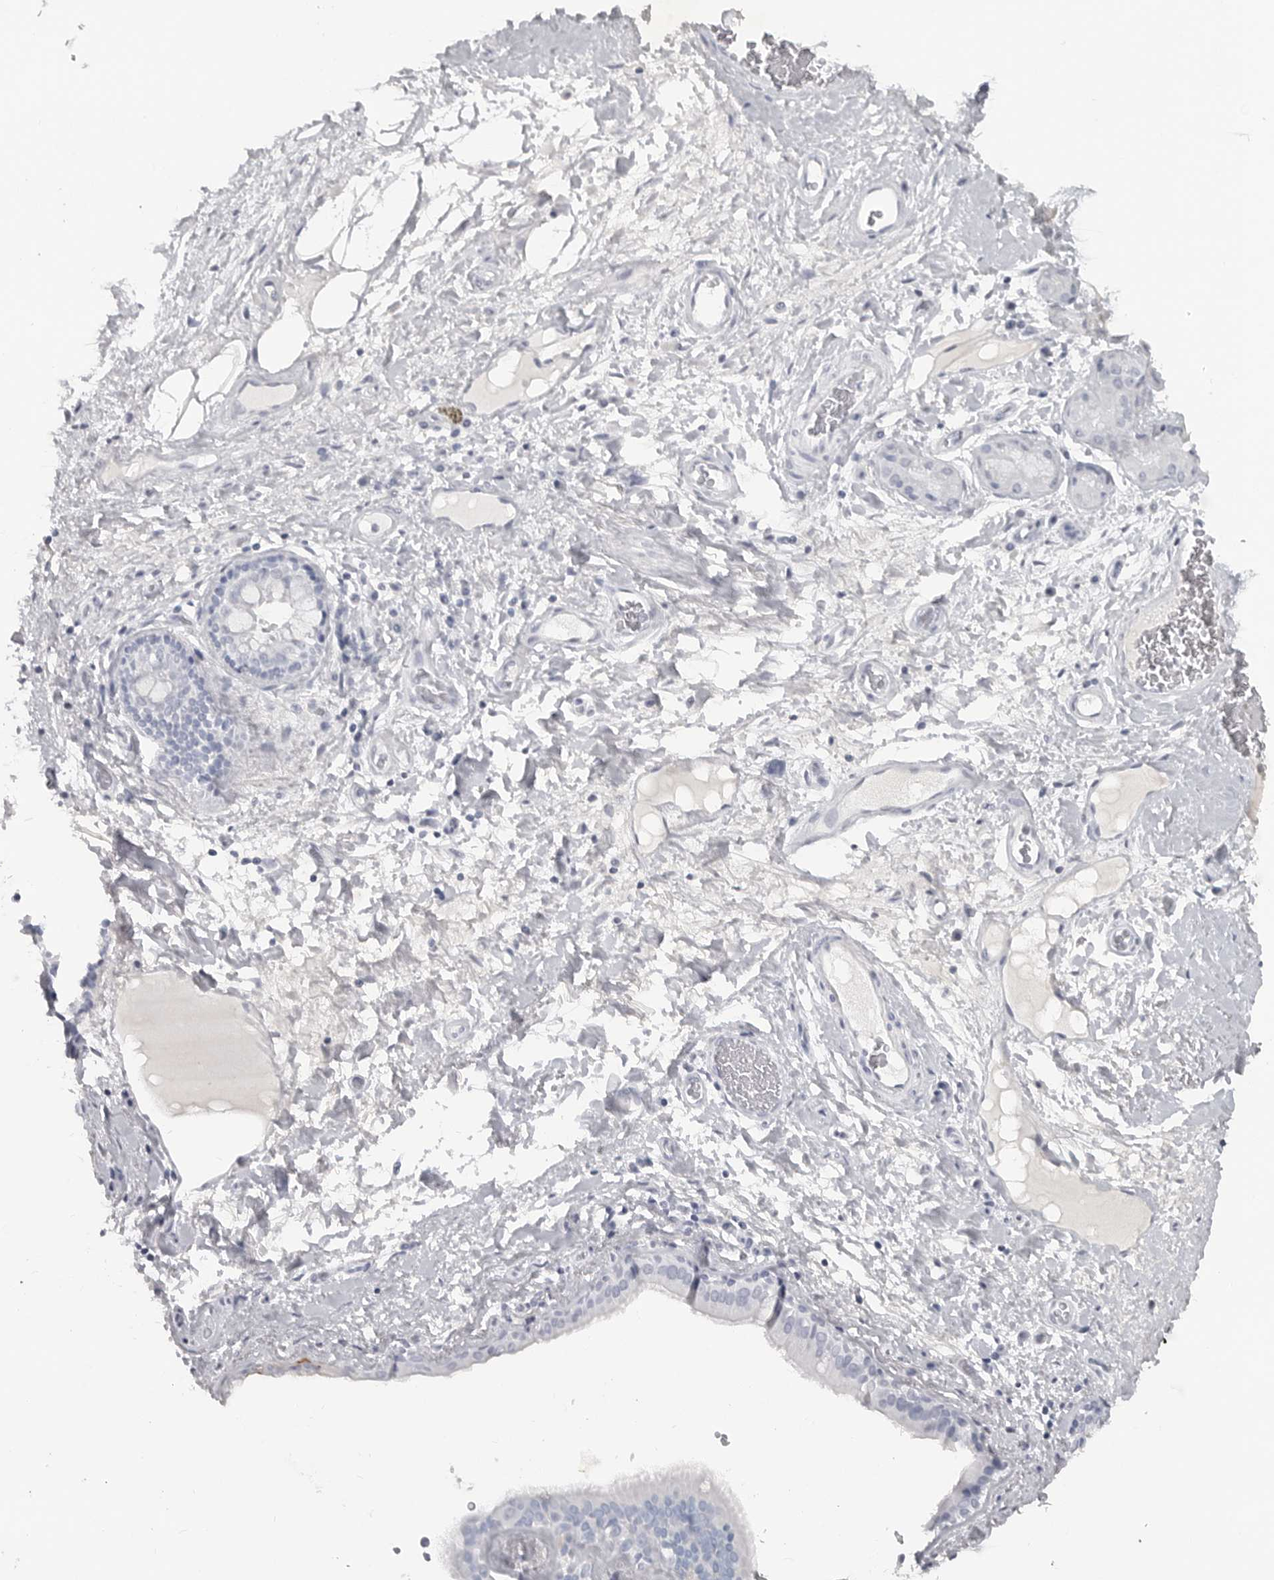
{"staining": {"intensity": "negative", "quantity": "none", "location": "none"}, "tissue": "adipose tissue", "cell_type": "Adipocytes", "image_type": "normal", "snomed": [{"axis": "morphology", "description": "Normal tissue, NOS"}, {"axis": "topography", "description": "Cartilage tissue"}], "caption": "The micrograph displays no significant positivity in adipocytes of adipose tissue.", "gene": "LY6D", "patient": {"sex": "female", "age": 63}}